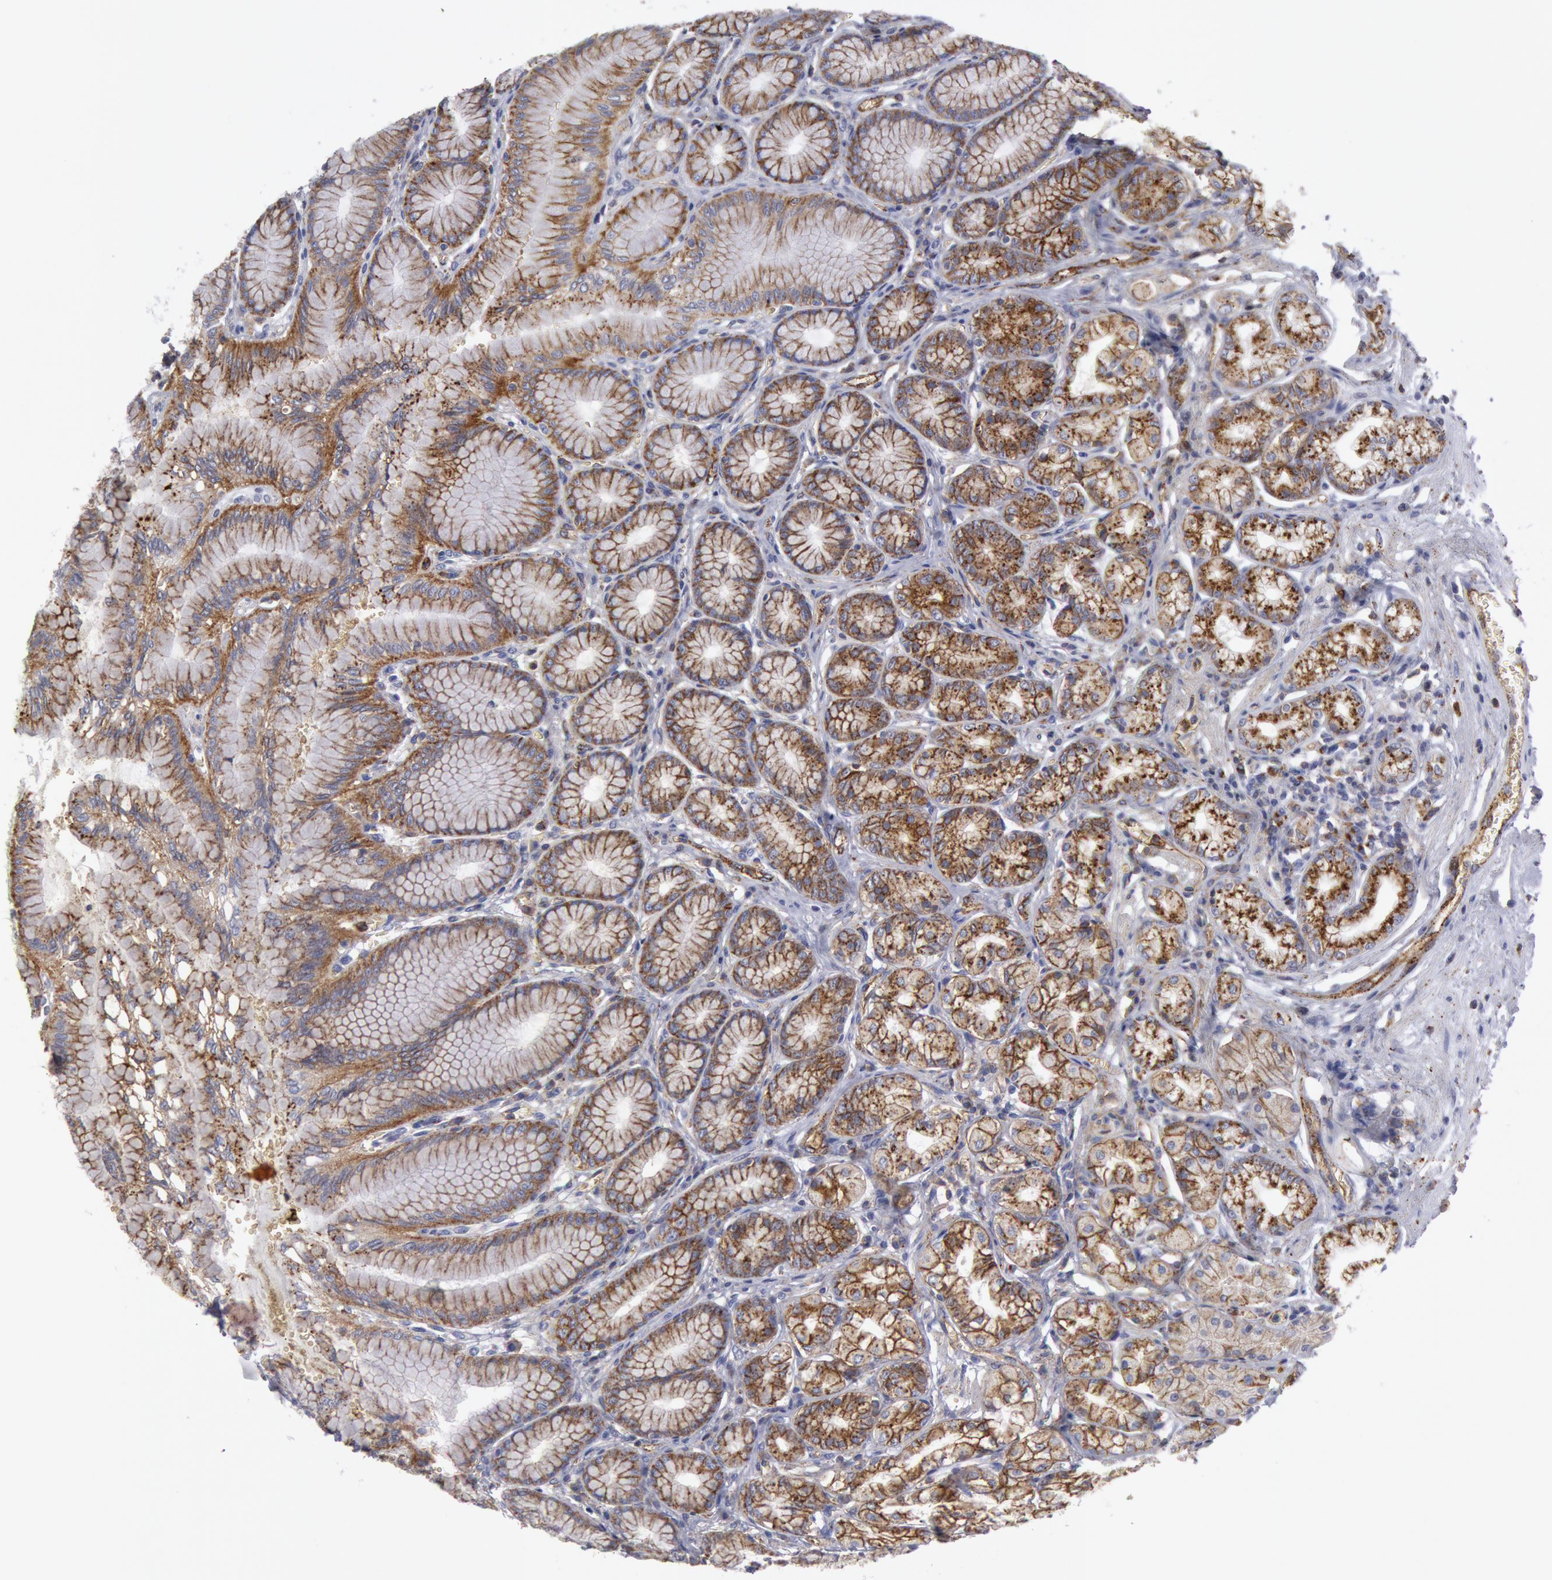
{"staining": {"intensity": "strong", "quantity": ">75%", "location": "cytoplasmic/membranous"}, "tissue": "stomach", "cell_type": "Glandular cells", "image_type": "normal", "snomed": [{"axis": "morphology", "description": "Normal tissue, NOS"}, {"axis": "topography", "description": "Stomach"}, {"axis": "topography", "description": "Stomach, lower"}], "caption": "Normal stomach was stained to show a protein in brown. There is high levels of strong cytoplasmic/membranous expression in approximately >75% of glandular cells. (DAB IHC with brightfield microscopy, high magnification).", "gene": "FLOT1", "patient": {"sex": "male", "age": 76}}